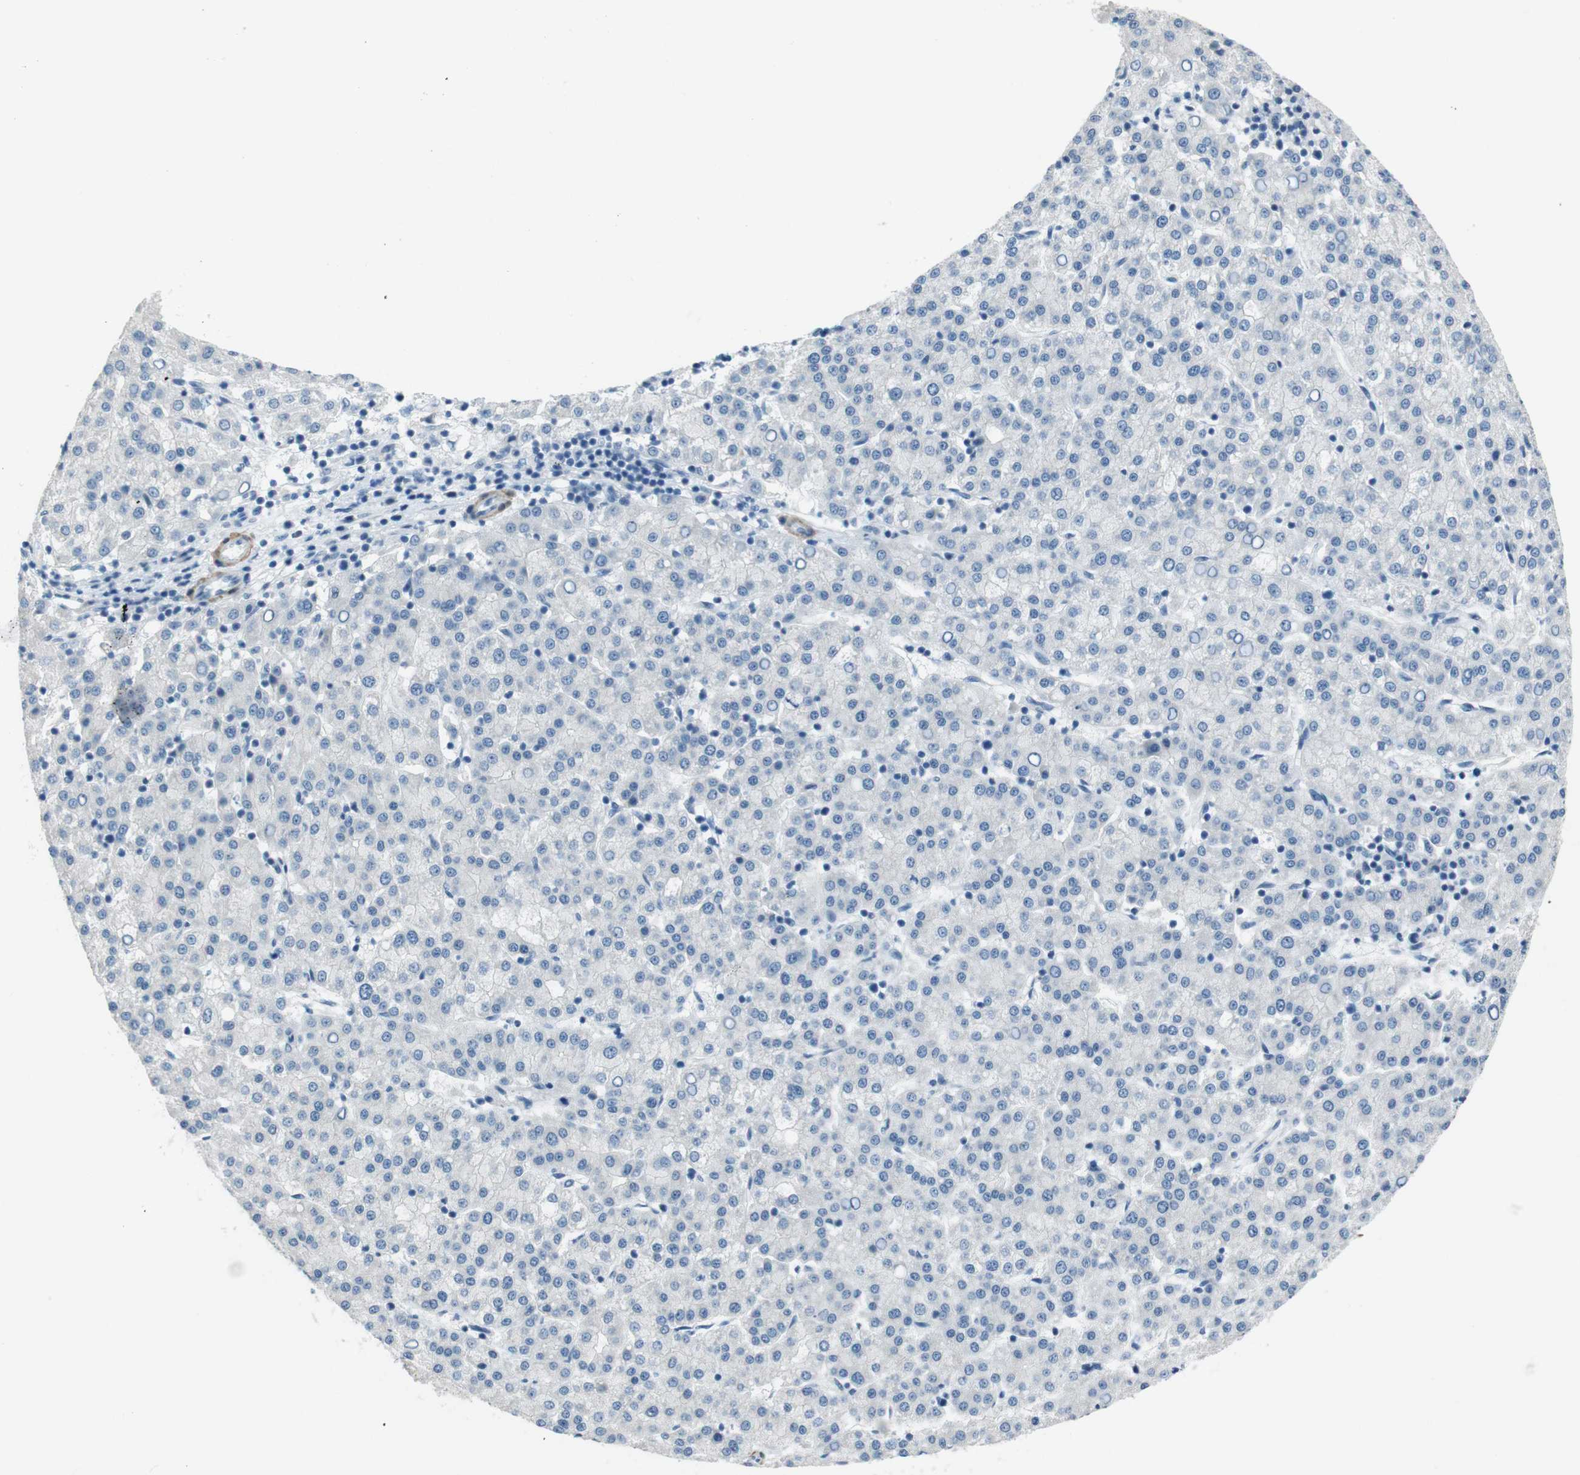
{"staining": {"intensity": "negative", "quantity": "none", "location": "none"}, "tissue": "liver cancer", "cell_type": "Tumor cells", "image_type": "cancer", "snomed": [{"axis": "morphology", "description": "Carcinoma, Hepatocellular, NOS"}, {"axis": "topography", "description": "Liver"}], "caption": "The image displays no staining of tumor cells in liver hepatocellular carcinoma.", "gene": "HRH2", "patient": {"sex": "female", "age": 58}}